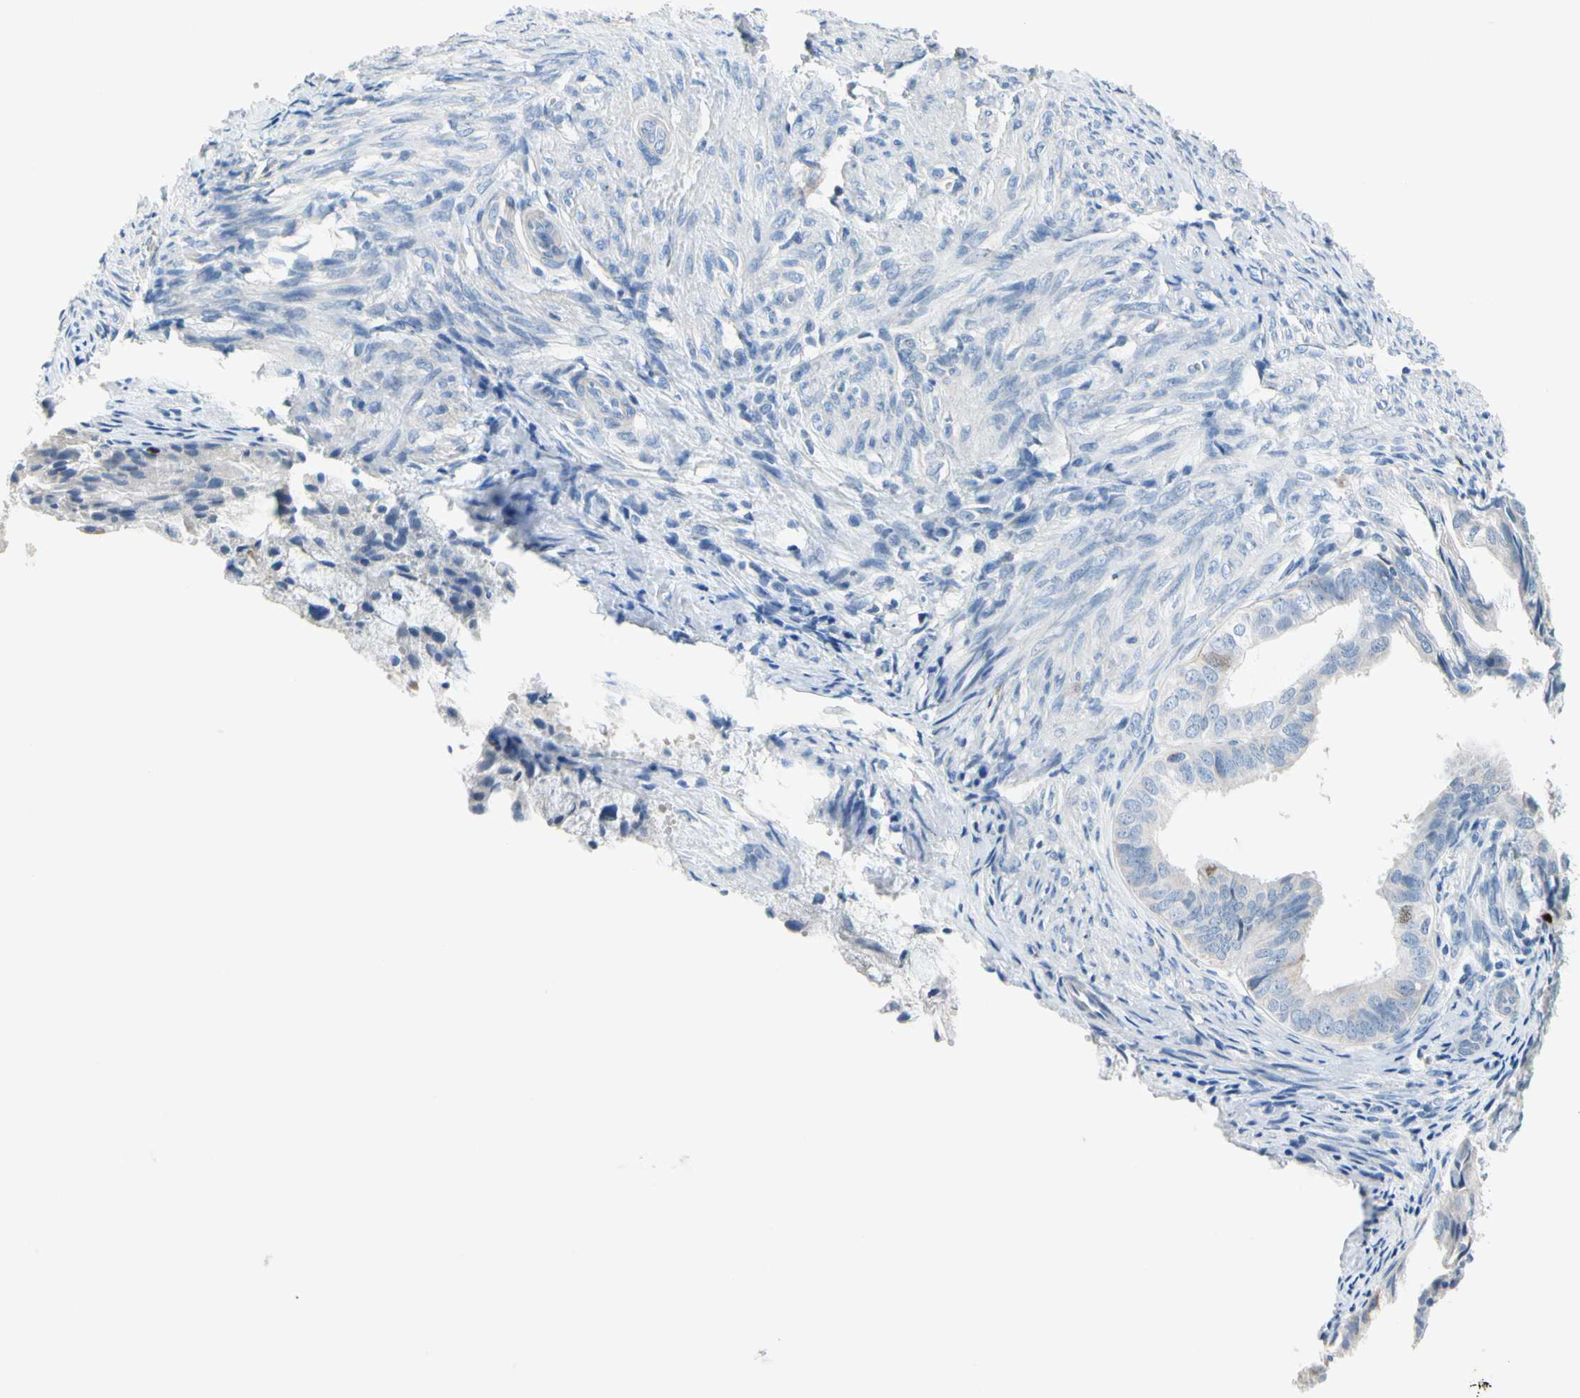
{"staining": {"intensity": "negative", "quantity": "none", "location": "none"}, "tissue": "endometrial cancer", "cell_type": "Tumor cells", "image_type": "cancer", "snomed": [{"axis": "morphology", "description": "Adenocarcinoma, NOS"}, {"axis": "topography", "description": "Endometrium"}], "caption": "Histopathology image shows no protein positivity in tumor cells of adenocarcinoma (endometrial) tissue.", "gene": "CKAP2", "patient": {"sex": "female", "age": 86}}